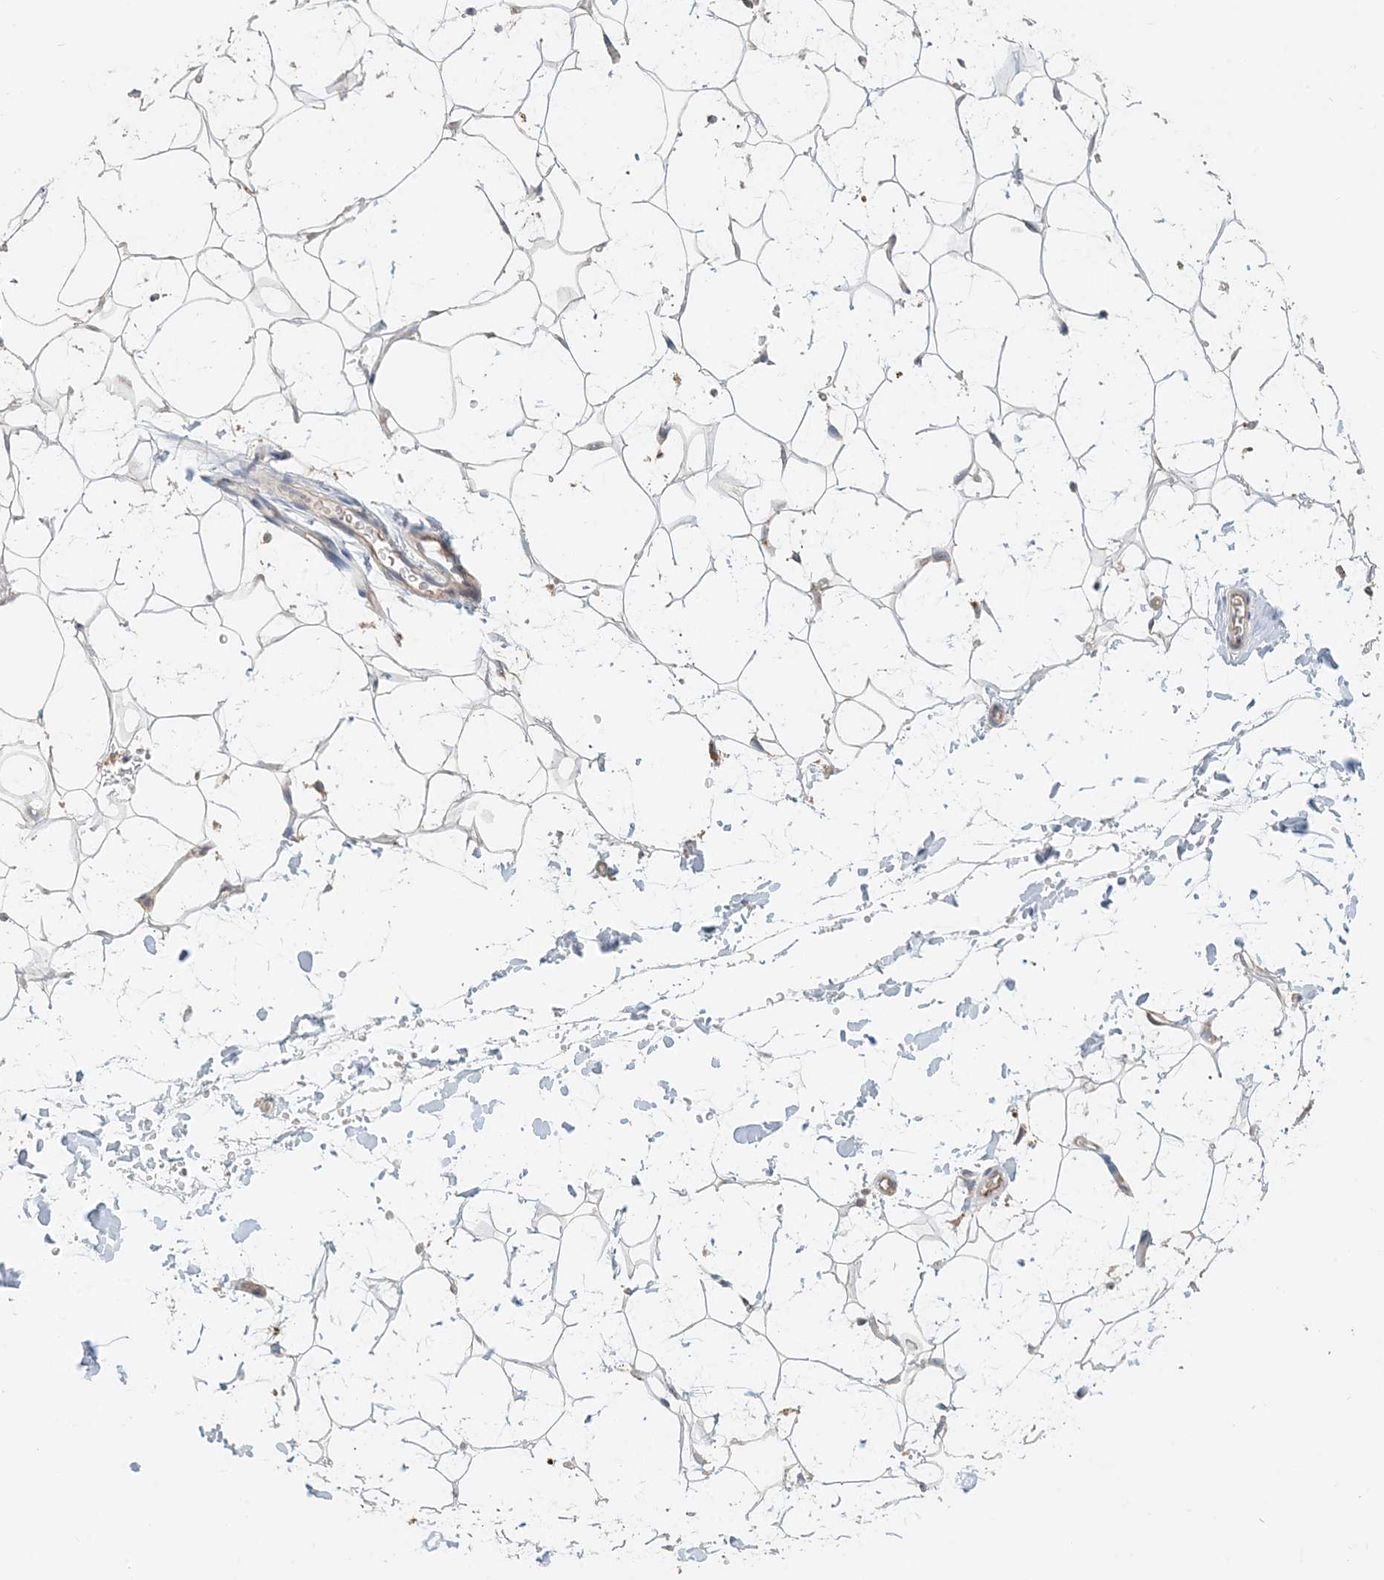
{"staining": {"intensity": "negative", "quantity": "none", "location": "none"}, "tissue": "adipose tissue", "cell_type": "Adipocytes", "image_type": "normal", "snomed": [{"axis": "morphology", "description": "Normal tissue, NOS"}, {"axis": "topography", "description": "Breast"}], "caption": "High magnification brightfield microscopy of normal adipose tissue stained with DAB (3,3'-diaminobenzidine) (brown) and counterstained with hematoxylin (blue): adipocytes show no significant expression. (DAB (3,3'-diaminobenzidine) immunohistochemistry (IHC), high magnification).", "gene": "SPPL2A", "patient": {"sex": "female", "age": 26}}